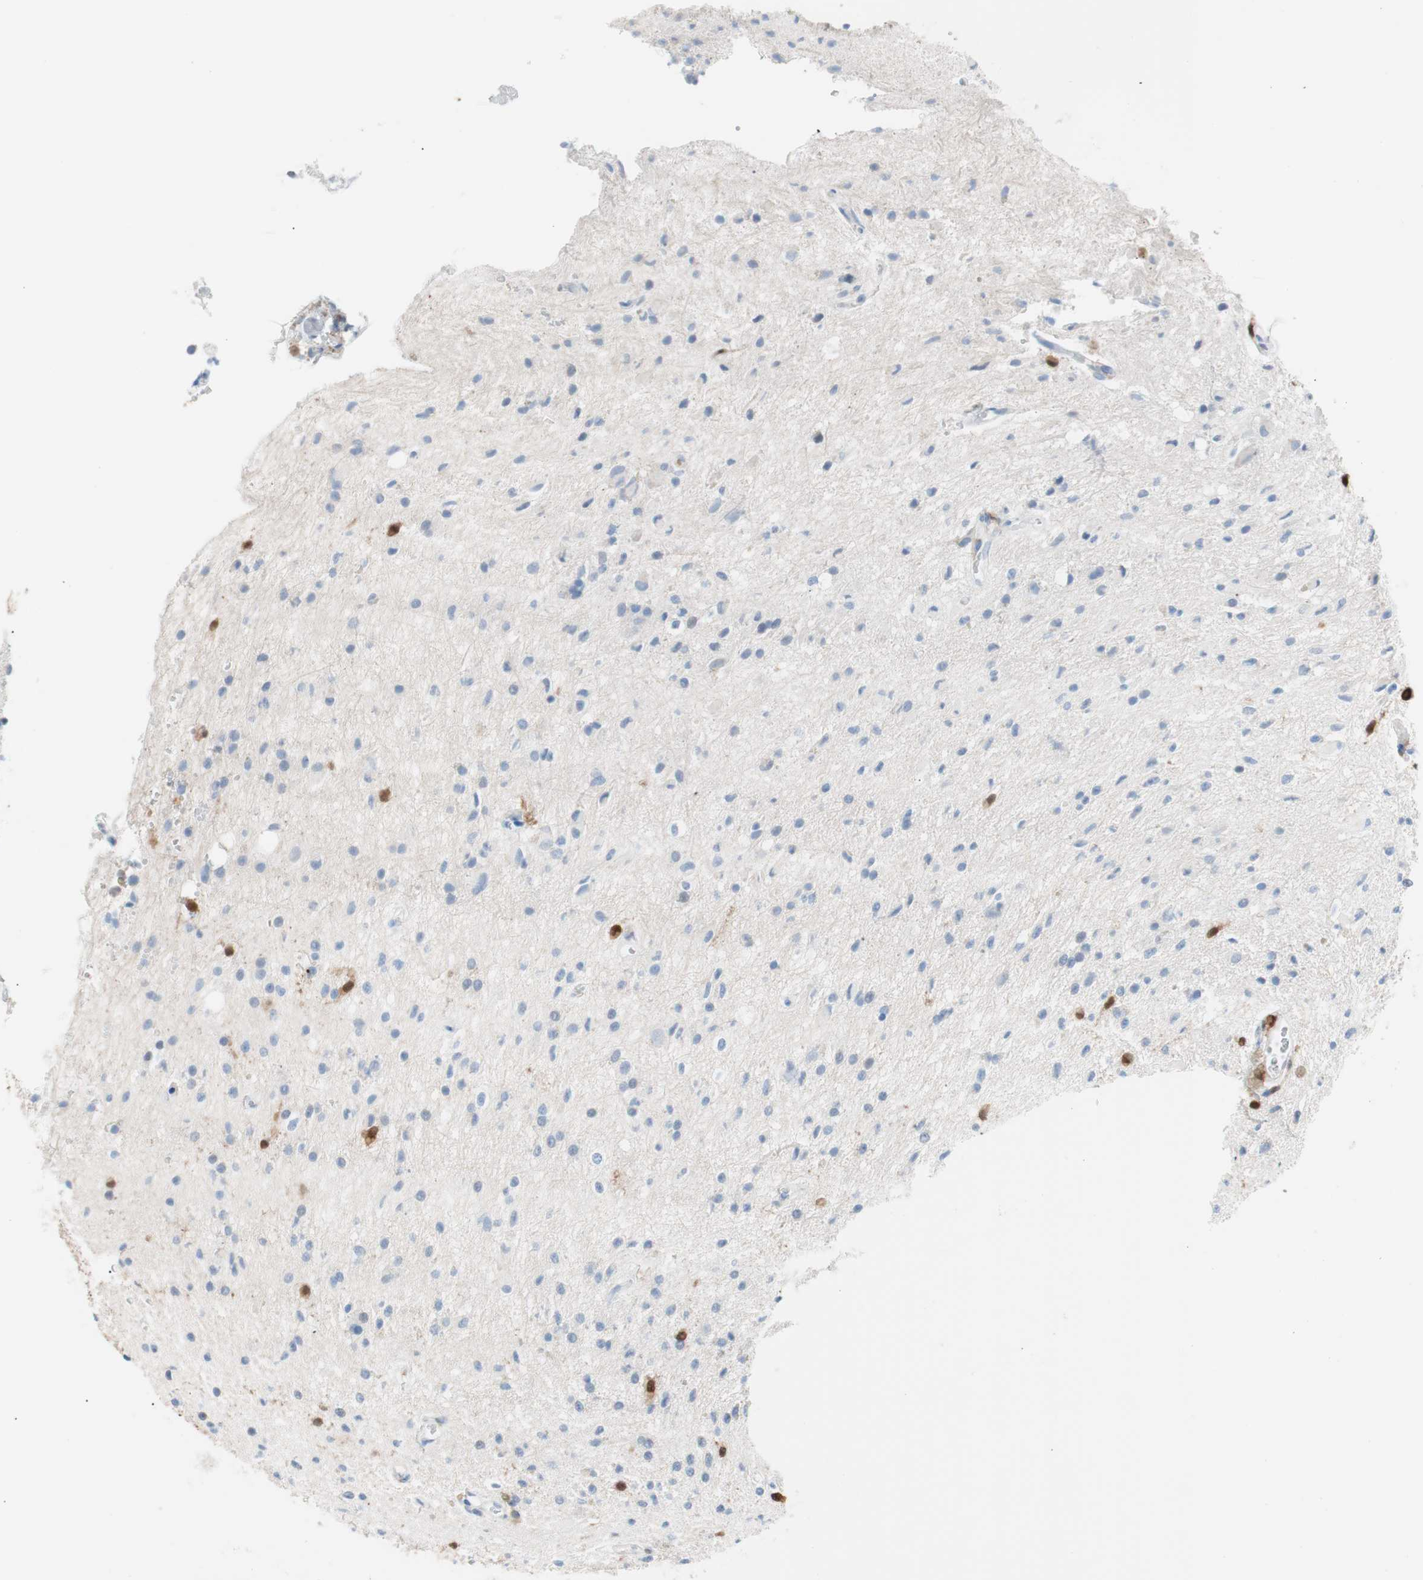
{"staining": {"intensity": "strong", "quantity": "<25%", "location": "nuclear"}, "tissue": "glioma", "cell_type": "Tumor cells", "image_type": "cancer", "snomed": [{"axis": "morphology", "description": "Glioma, malignant, High grade"}, {"axis": "topography", "description": "Brain"}], "caption": "High-magnification brightfield microscopy of high-grade glioma (malignant) stained with DAB (3,3'-diaminobenzidine) (brown) and counterstained with hematoxylin (blue). tumor cells exhibit strong nuclear expression is identified in about<25% of cells.", "gene": "IL18", "patient": {"sex": "male", "age": 47}}